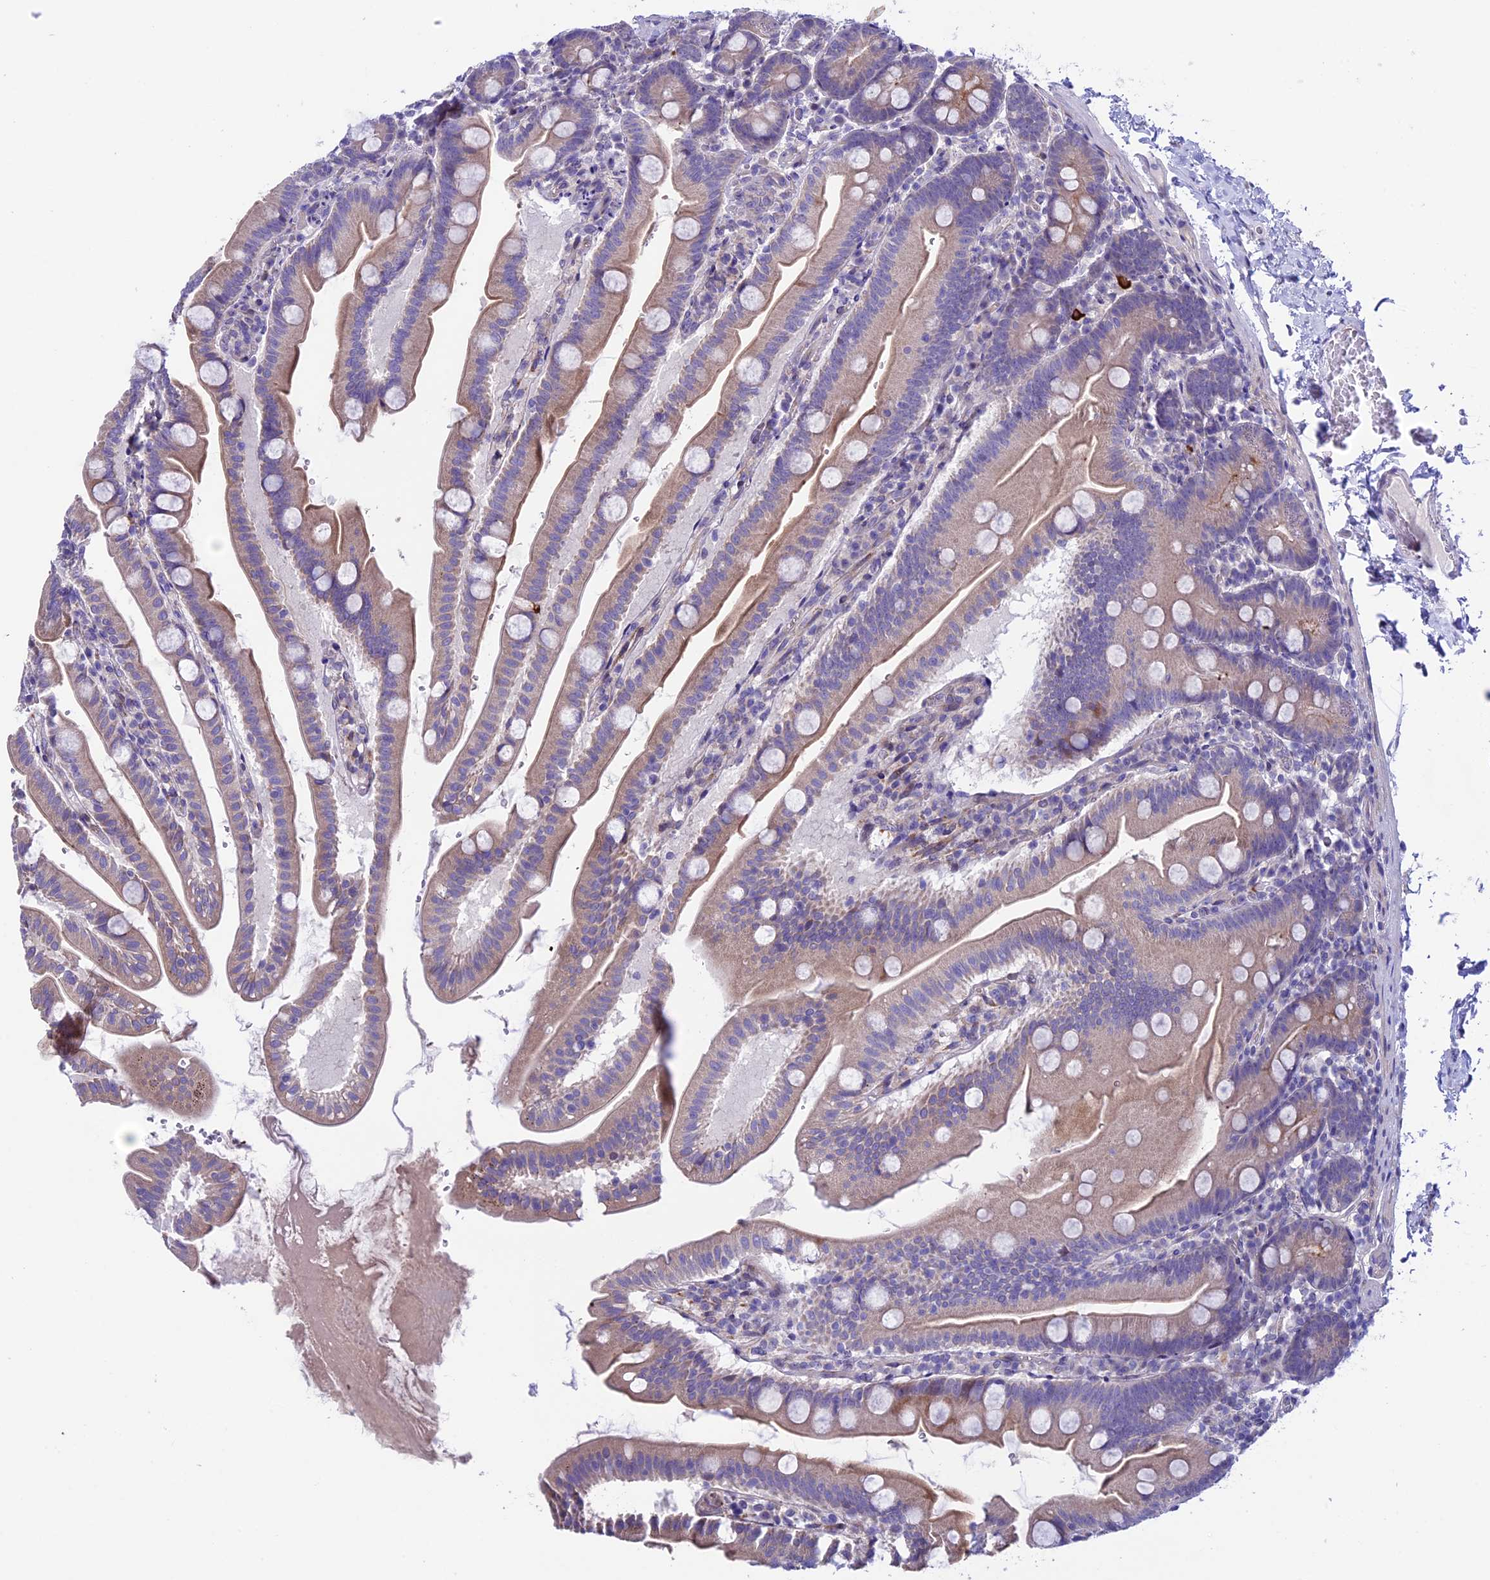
{"staining": {"intensity": "moderate", "quantity": "25%-75%", "location": "cytoplasmic/membranous"}, "tissue": "small intestine", "cell_type": "Glandular cells", "image_type": "normal", "snomed": [{"axis": "morphology", "description": "Normal tissue, NOS"}, {"axis": "topography", "description": "Small intestine"}], "caption": "Immunohistochemistry of unremarkable human small intestine shows medium levels of moderate cytoplasmic/membranous staining in approximately 25%-75% of glandular cells. Using DAB (3,3'-diaminobenzidine) (brown) and hematoxylin (blue) stains, captured at high magnification using brightfield microscopy.", "gene": "TMEM171", "patient": {"sex": "female", "age": 68}}